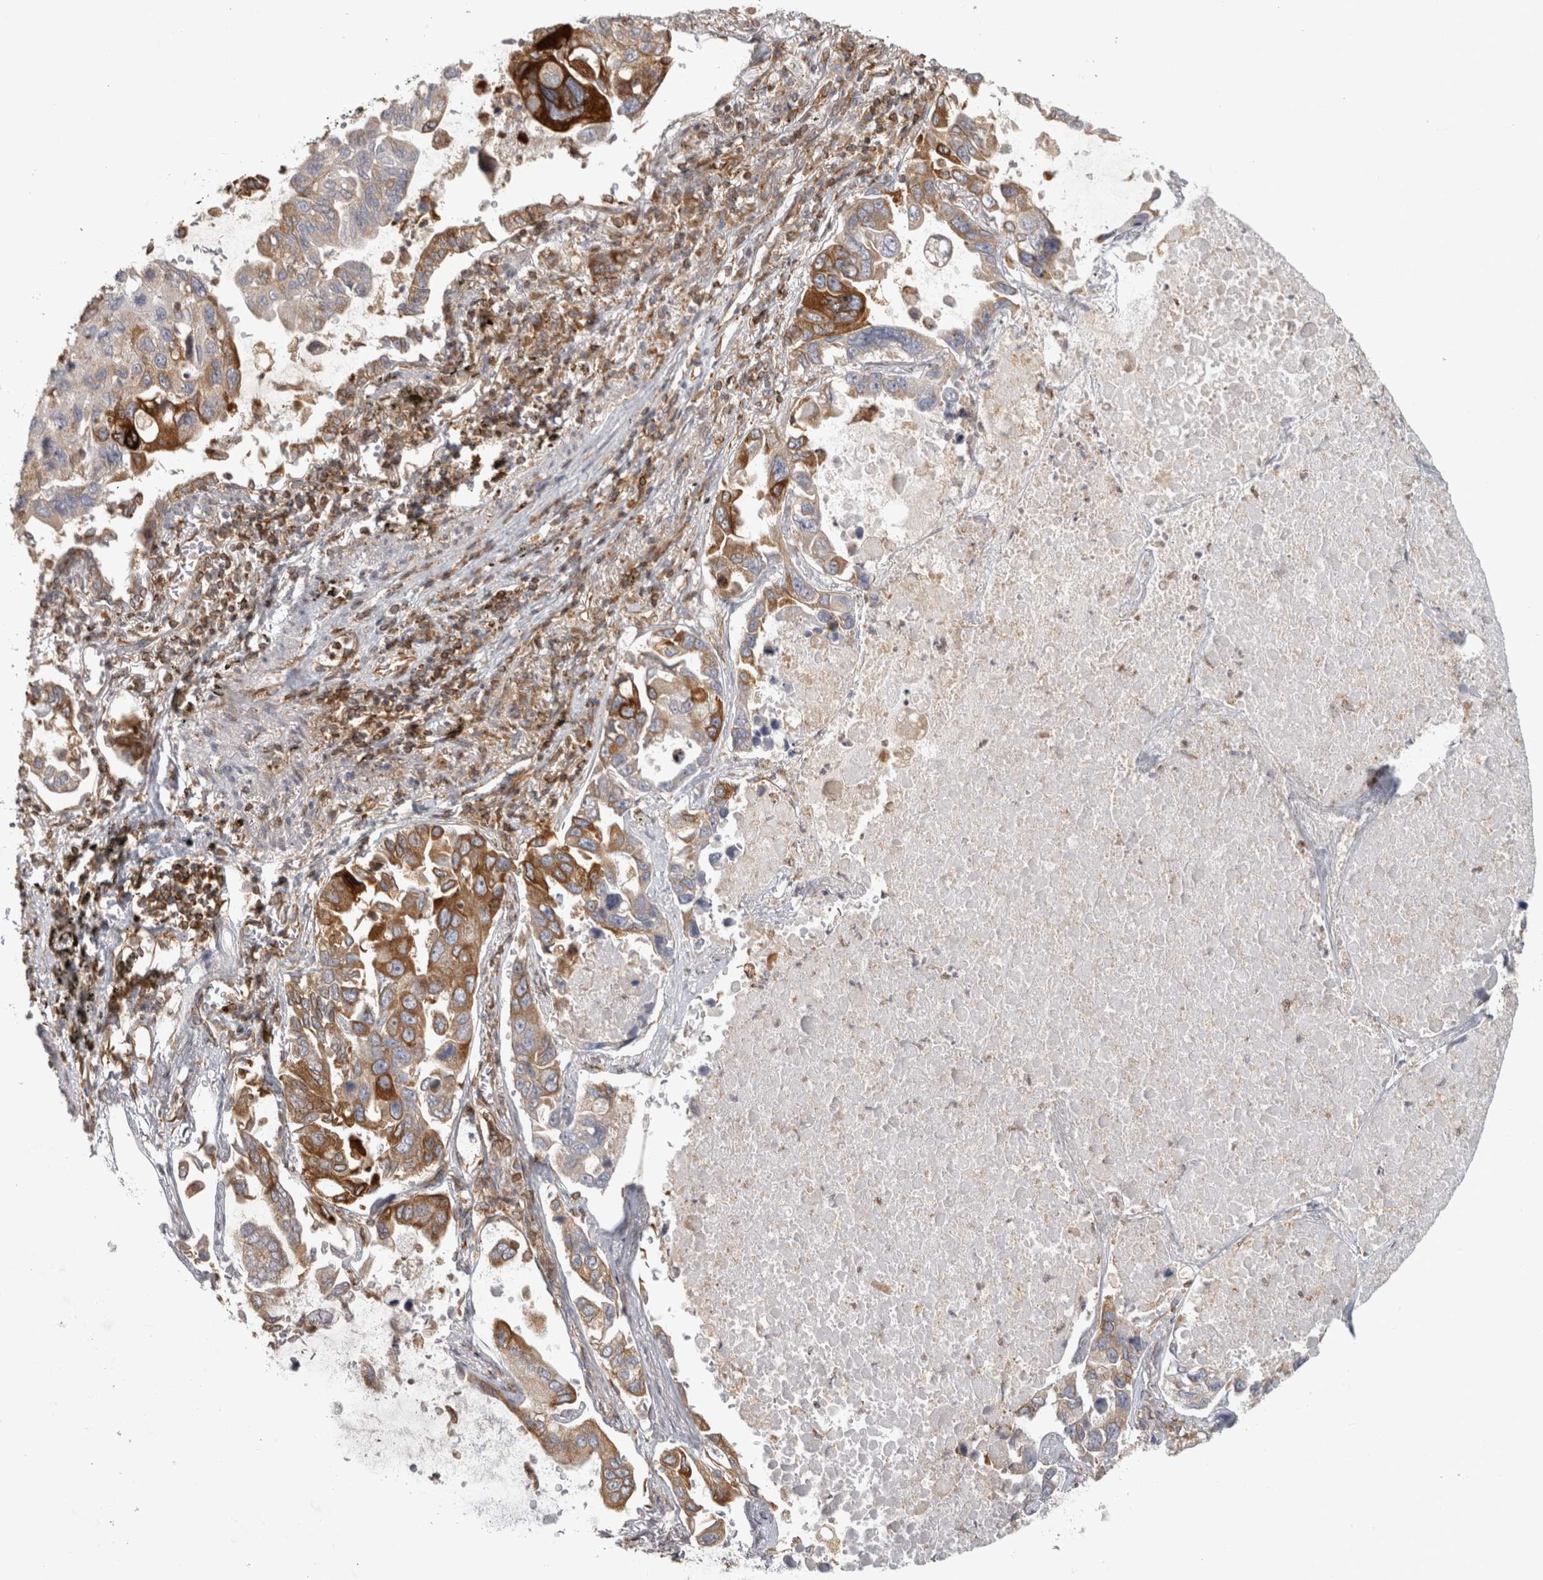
{"staining": {"intensity": "strong", "quantity": ">75%", "location": "cytoplasmic/membranous"}, "tissue": "lung cancer", "cell_type": "Tumor cells", "image_type": "cancer", "snomed": [{"axis": "morphology", "description": "Adenocarcinoma, NOS"}, {"axis": "topography", "description": "Lung"}], "caption": "IHC of lung cancer (adenocarcinoma) exhibits high levels of strong cytoplasmic/membranous staining in about >75% of tumor cells.", "gene": "HLA-E", "patient": {"sex": "male", "age": 64}}